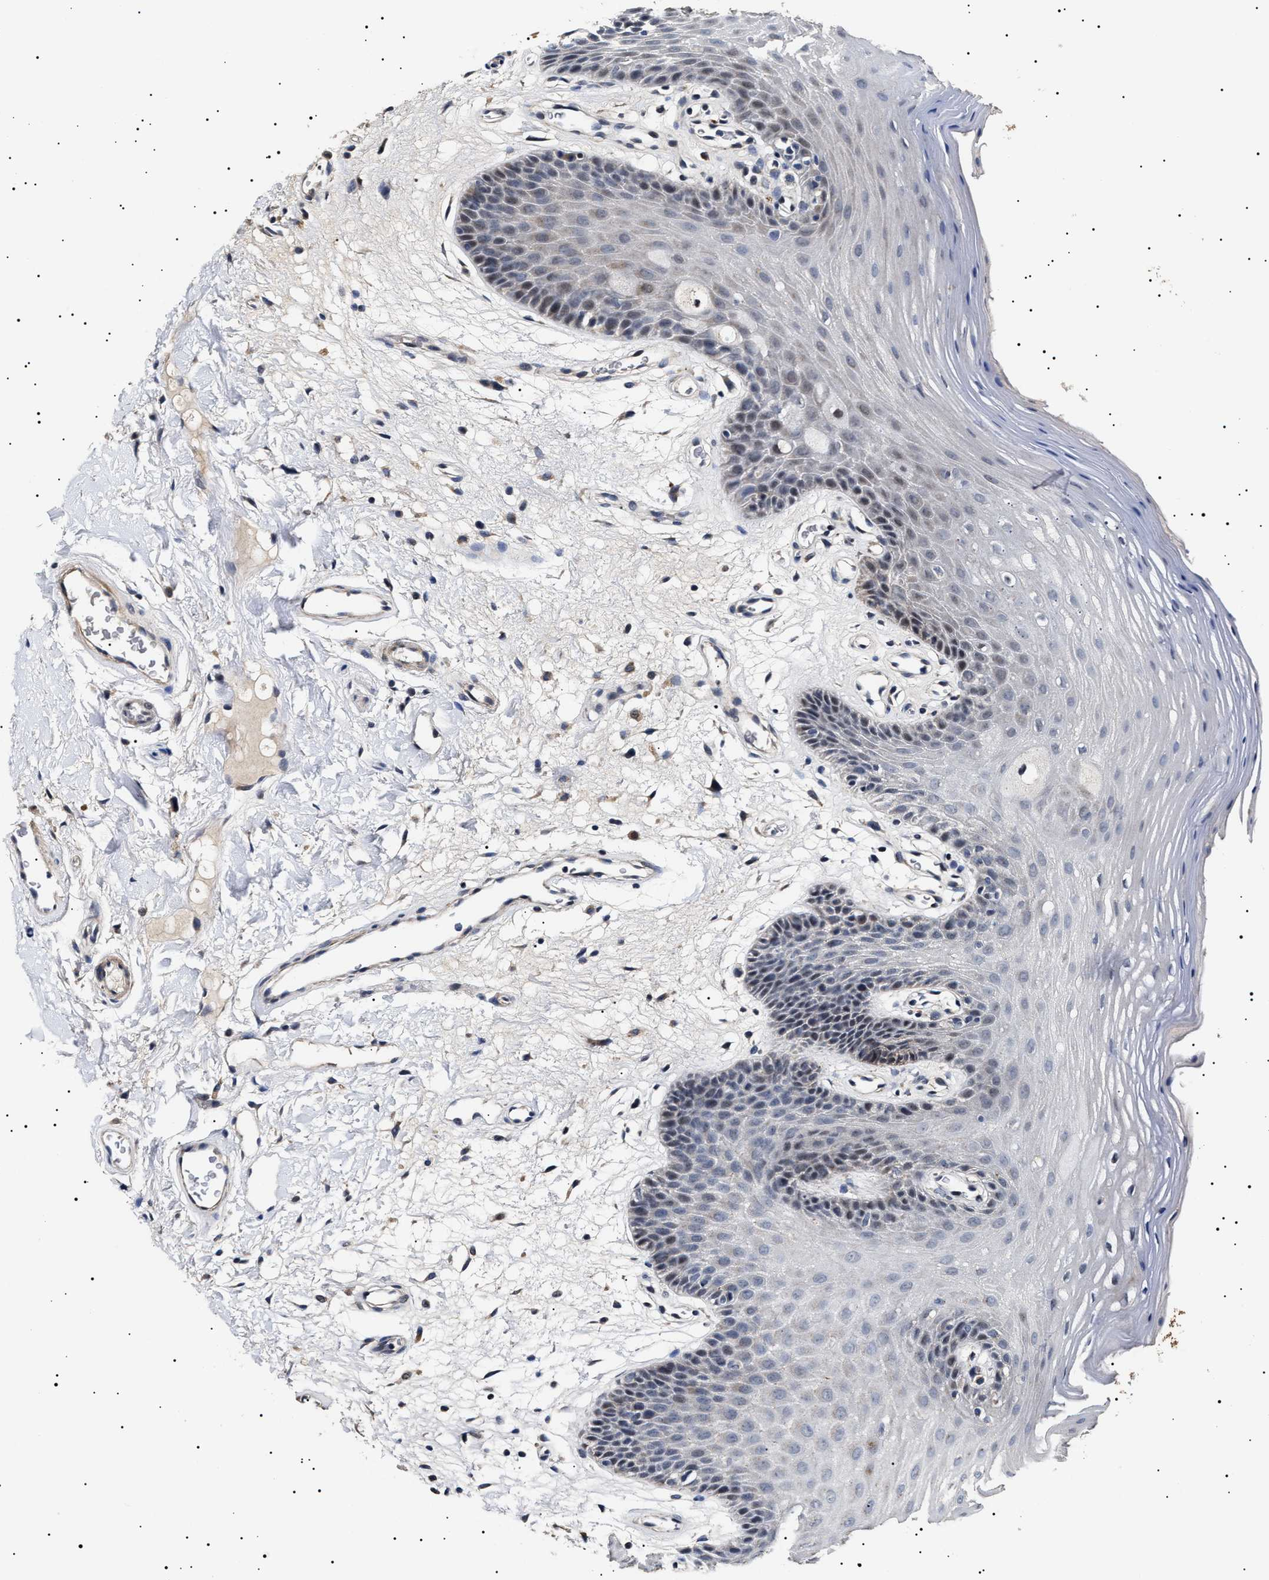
{"staining": {"intensity": "weak", "quantity": "<25%", "location": "cytoplasmic/membranous"}, "tissue": "oral mucosa", "cell_type": "Squamous epithelial cells", "image_type": "normal", "snomed": [{"axis": "morphology", "description": "Normal tissue, NOS"}, {"axis": "morphology", "description": "Squamous cell carcinoma, NOS"}, {"axis": "topography", "description": "Oral tissue"}, {"axis": "topography", "description": "Head-Neck"}], "caption": "The micrograph displays no significant staining in squamous epithelial cells of oral mucosa.", "gene": "RAB34", "patient": {"sex": "male", "age": 71}}